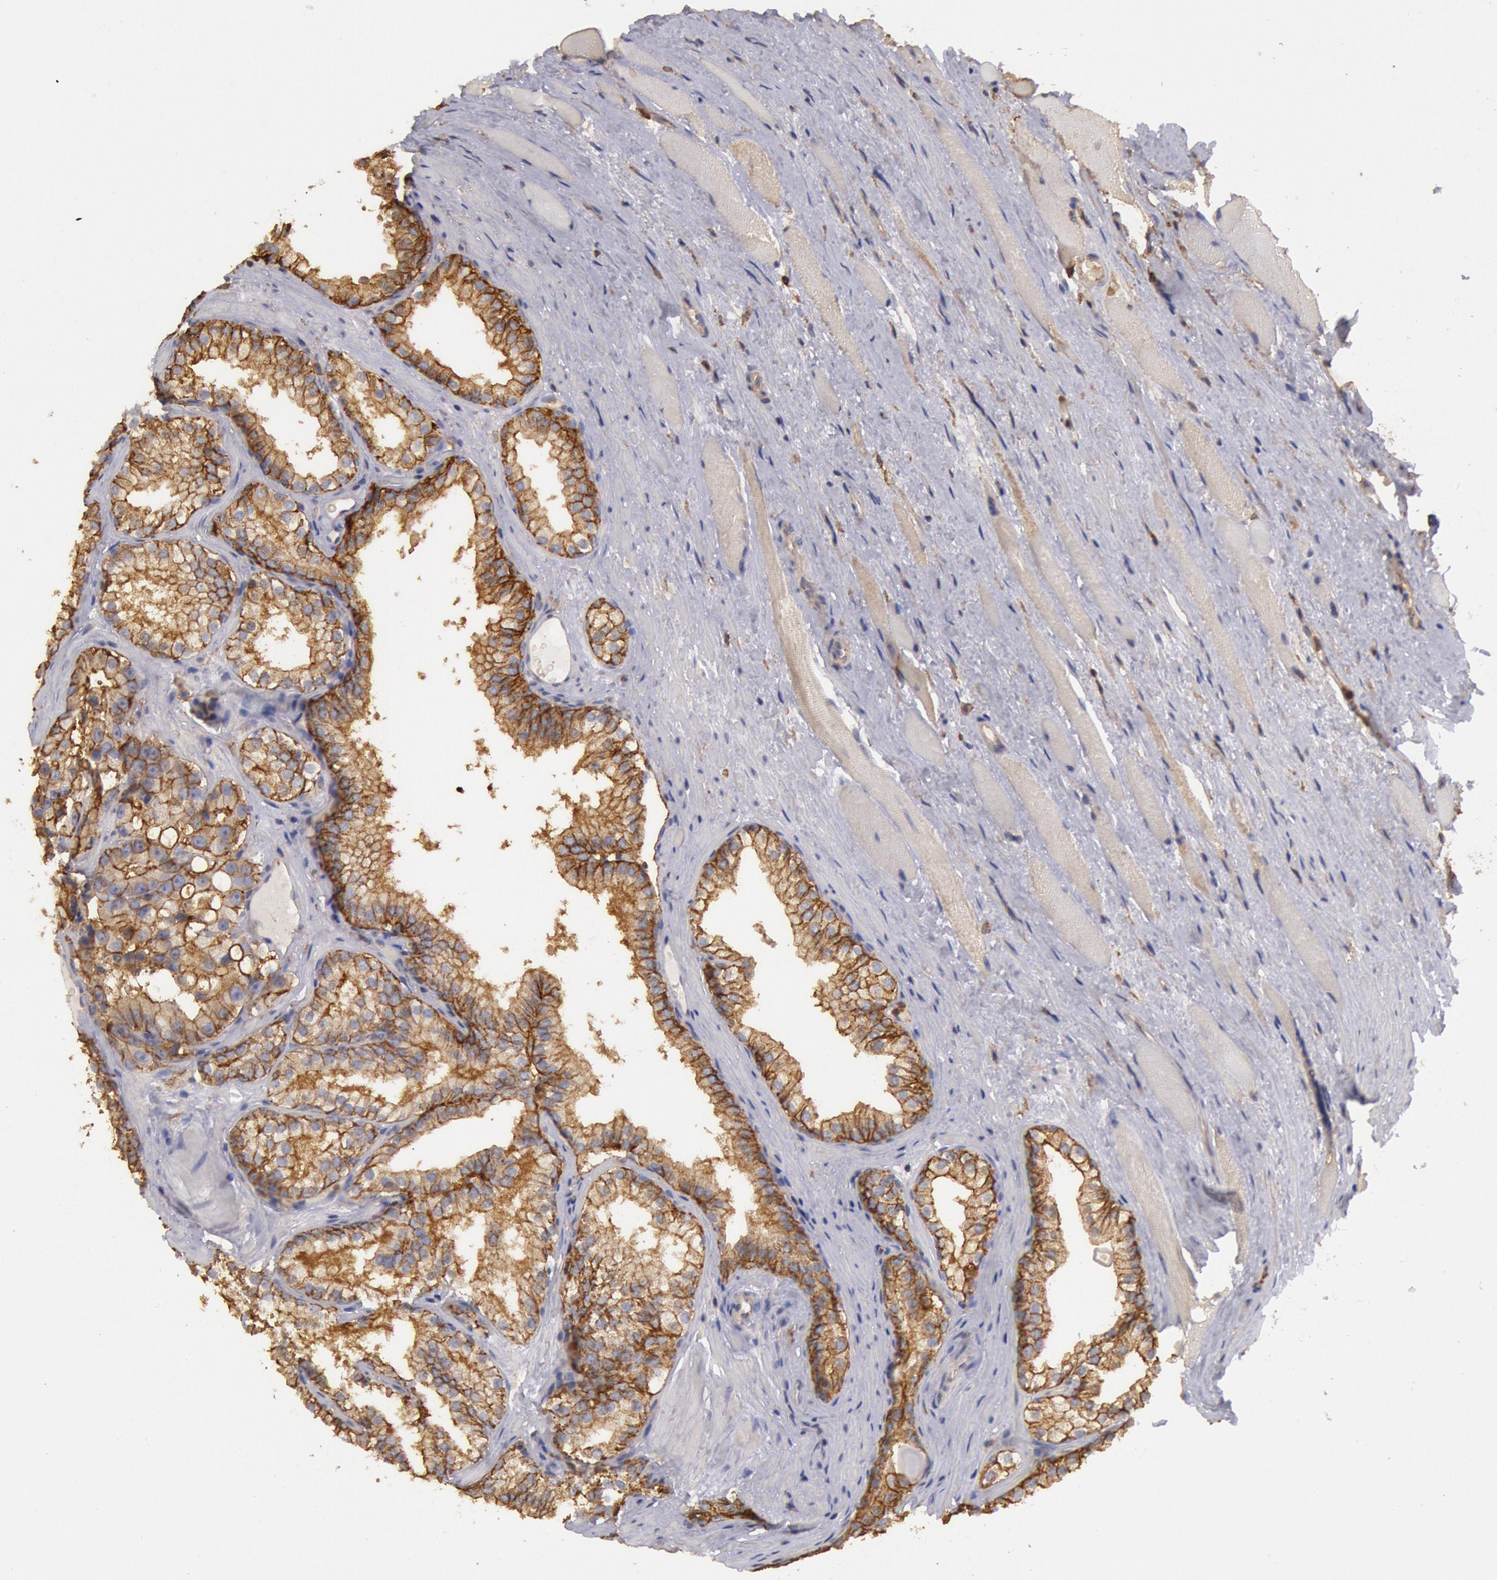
{"staining": {"intensity": "moderate", "quantity": ">75%", "location": "cytoplasmic/membranous"}, "tissue": "prostate cancer", "cell_type": "Tumor cells", "image_type": "cancer", "snomed": [{"axis": "morphology", "description": "Adenocarcinoma, Medium grade"}, {"axis": "topography", "description": "Prostate"}], "caption": "A high-resolution micrograph shows IHC staining of prostate cancer (medium-grade adenocarcinoma), which exhibits moderate cytoplasmic/membranous positivity in about >75% of tumor cells.", "gene": "SNAP23", "patient": {"sex": "male", "age": 72}}